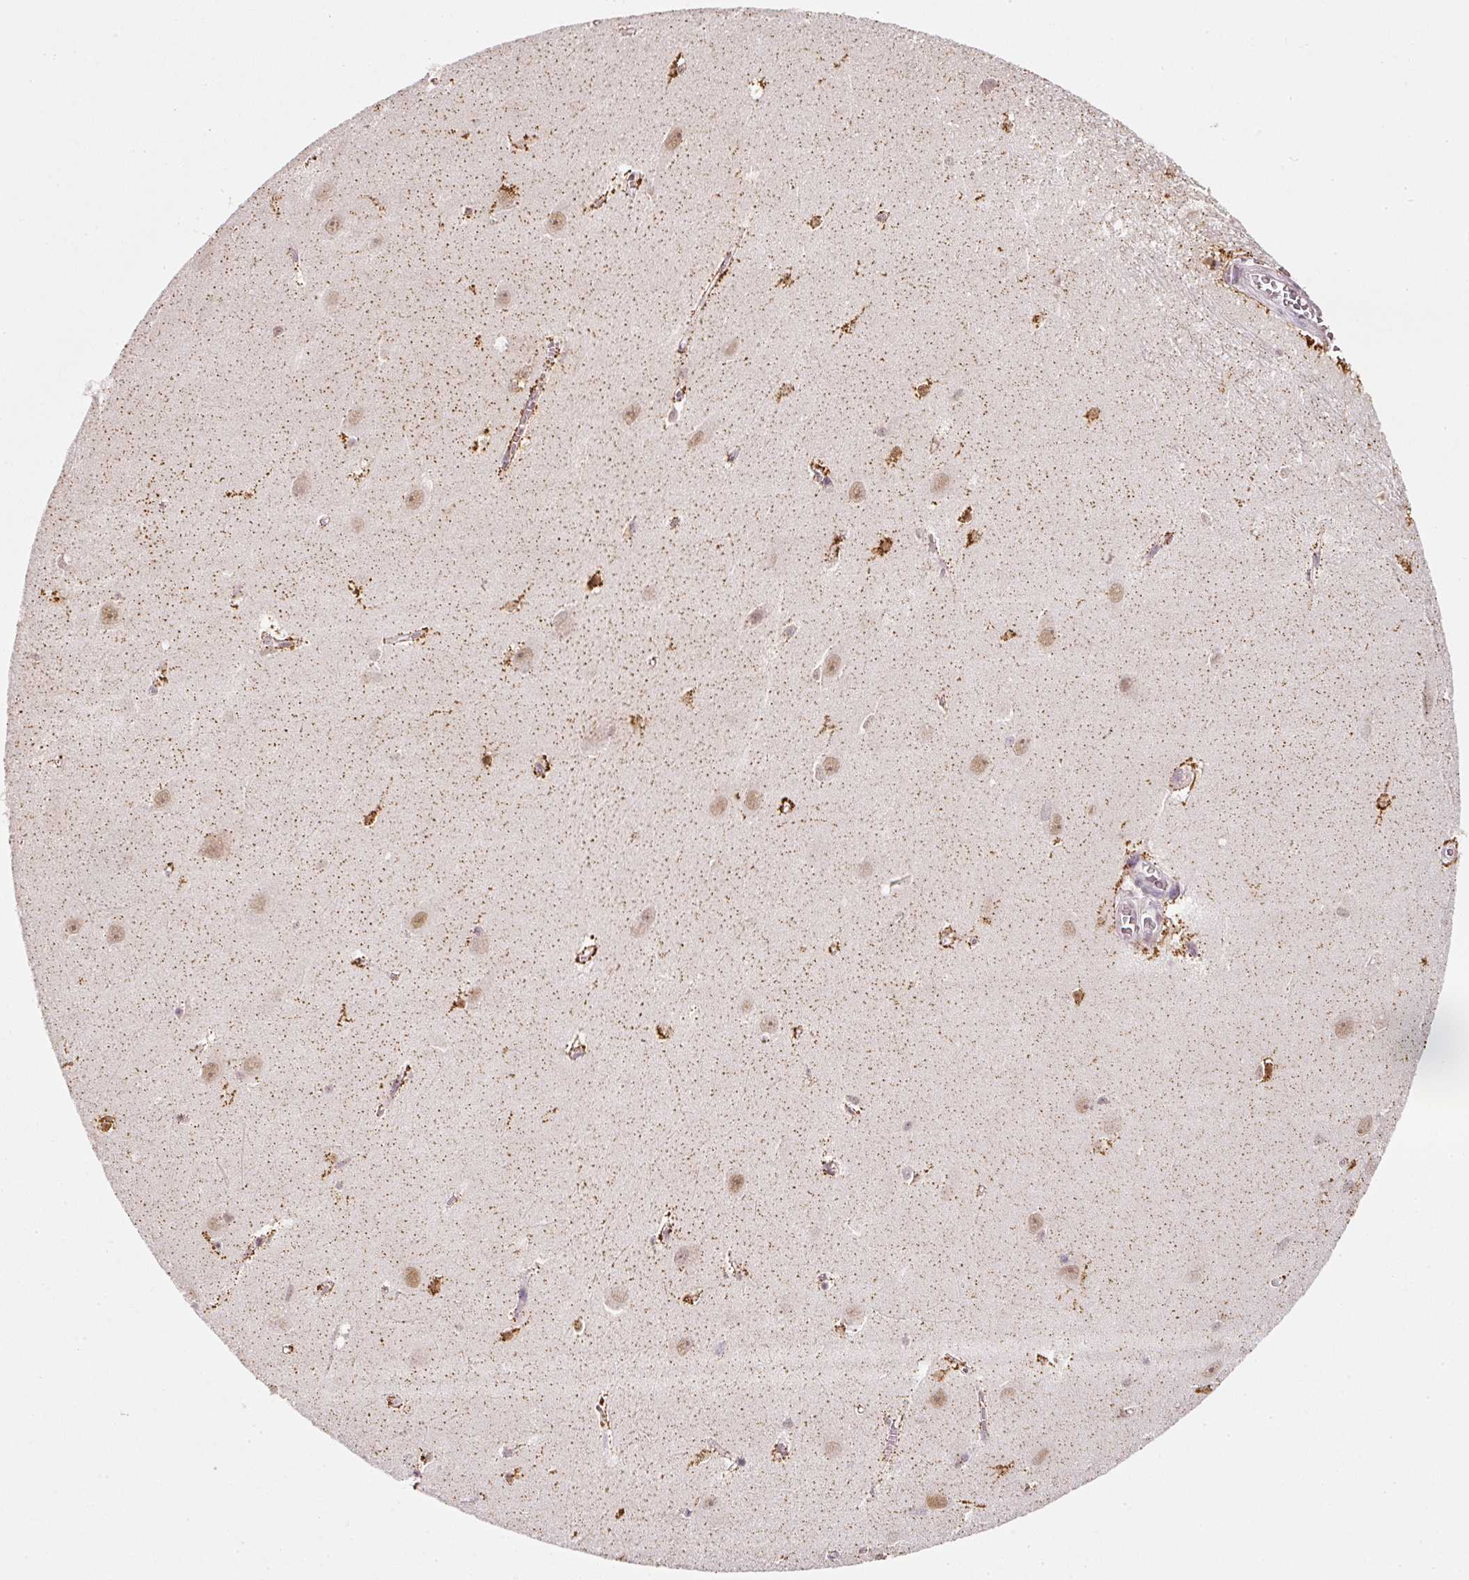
{"staining": {"intensity": "weak", "quantity": "25%-75%", "location": "nuclear"}, "tissue": "hippocampus", "cell_type": "Glial cells", "image_type": "normal", "snomed": [{"axis": "morphology", "description": "Normal tissue, NOS"}, {"axis": "topography", "description": "Hippocampus"}], "caption": "This is a histology image of immunohistochemistry staining of unremarkable hippocampus, which shows weak expression in the nuclear of glial cells.", "gene": "FSTL3", "patient": {"sex": "female", "age": 64}}